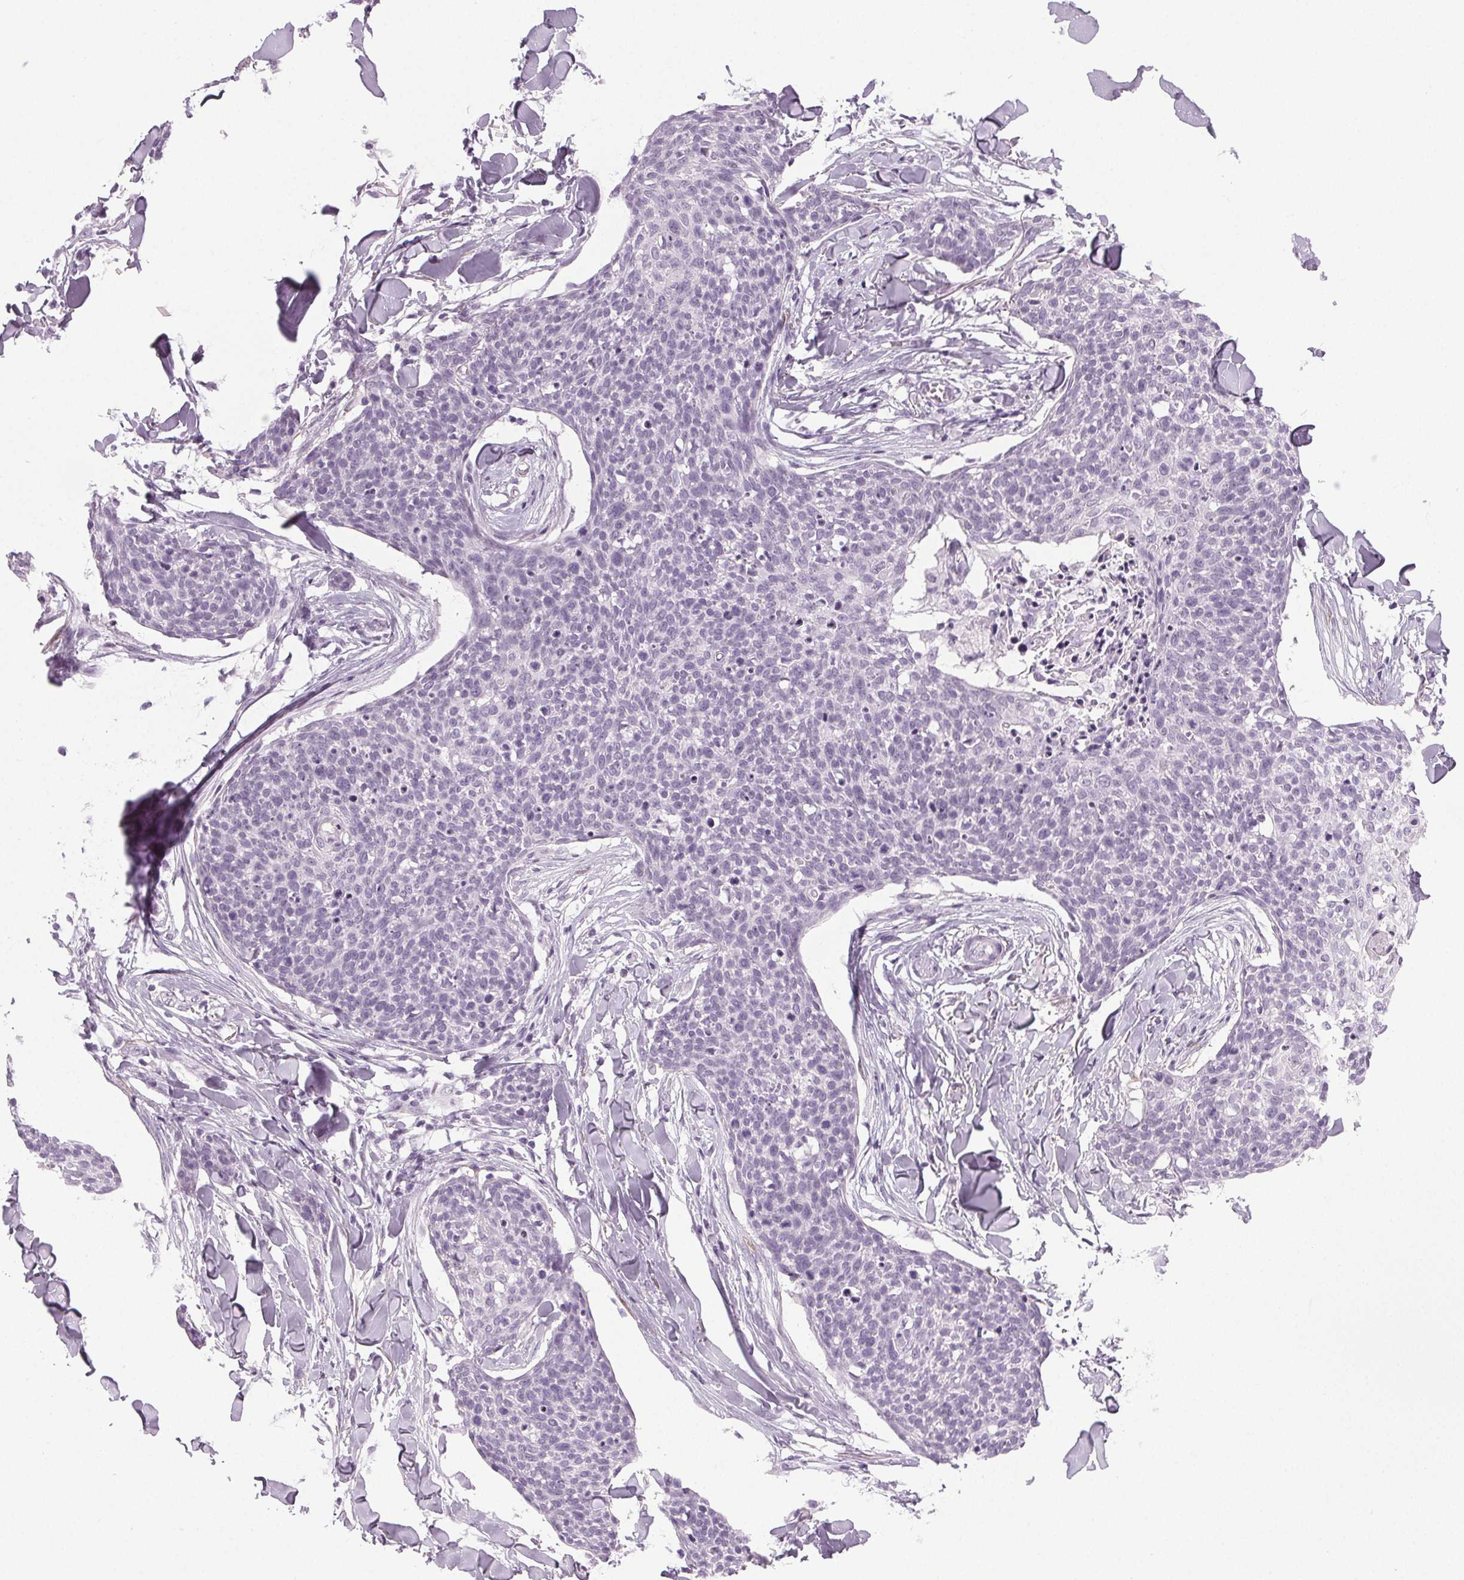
{"staining": {"intensity": "negative", "quantity": "none", "location": "none"}, "tissue": "skin cancer", "cell_type": "Tumor cells", "image_type": "cancer", "snomed": [{"axis": "morphology", "description": "Squamous cell carcinoma, NOS"}, {"axis": "topography", "description": "Skin"}, {"axis": "topography", "description": "Vulva"}], "caption": "Immunohistochemistry (IHC) histopathology image of neoplastic tissue: human skin cancer (squamous cell carcinoma) stained with DAB (3,3'-diaminobenzidine) displays no significant protein positivity in tumor cells. (DAB (3,3'-diaminobenzidine) IHC visualized using brightfield microscopy, high magnification).", "gene": "IGF2BP1", "patient": {"sex": "female", "age": 75}}